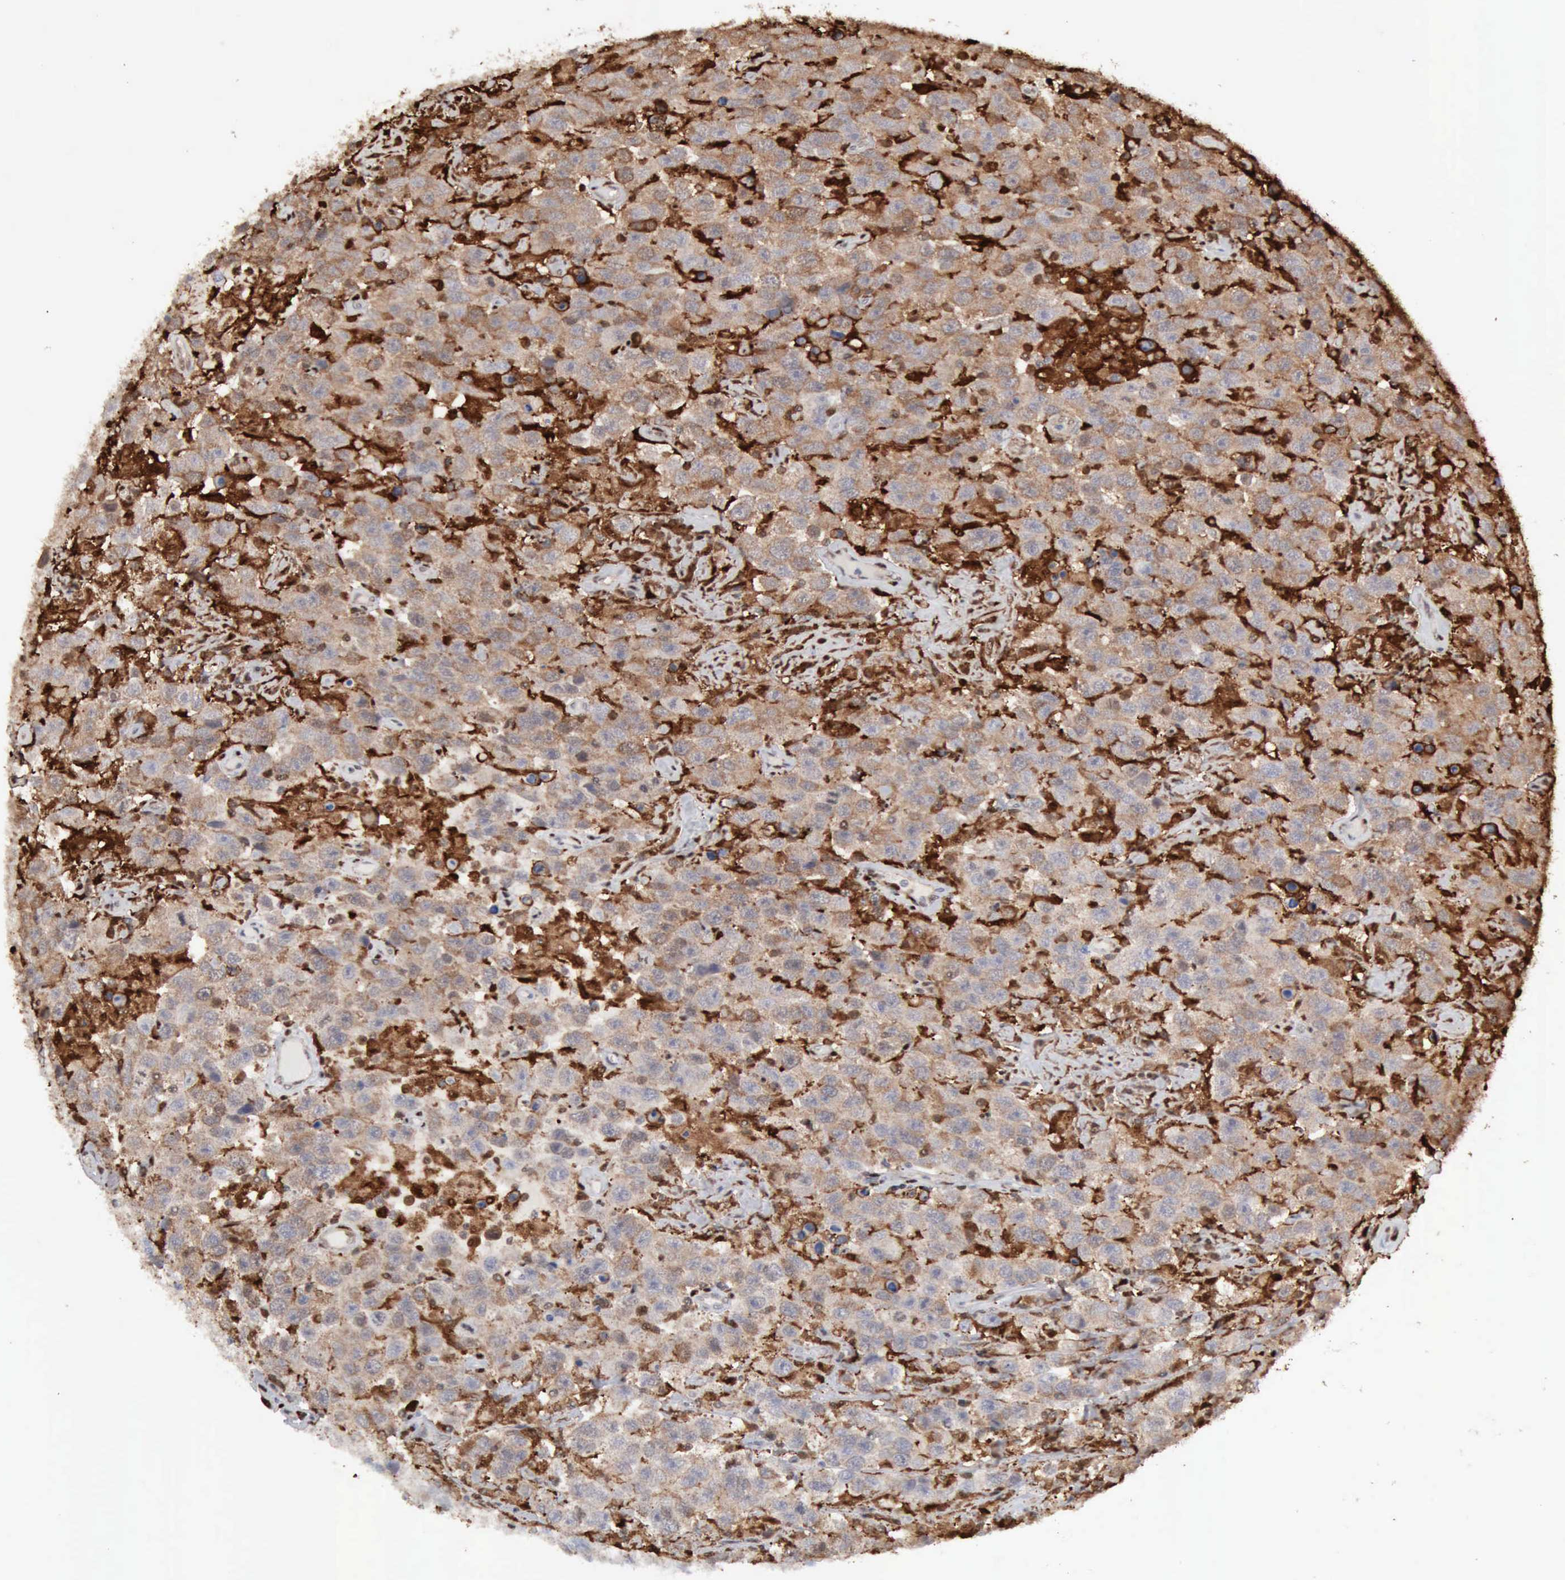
{"staining": {"intensity": "weak", "quantity": ">75%", "location": "cytoplasmic/membranous"}, "tissue": "testis cancer", "cell_type": "Tumor cells", "image_type": "cancer", "snomed": [{"axis": "morphology", "description": "Seminoma, NOS"}, {"axis": "topography", "description": "Testis"}], "caption": "Brown immunohistochemical staining in testis seminoma displays weak cytoplasmic/membranous expression in about >75% of tumor cells. The staining is performed using DAB (3,3'-diaminobenzidine) brown chromogen to label protein expression. The nuclei are counter-stained blue using hematoxylin.", "gene": "STAT1", "patient": {"sex": "male", "age": 41}}